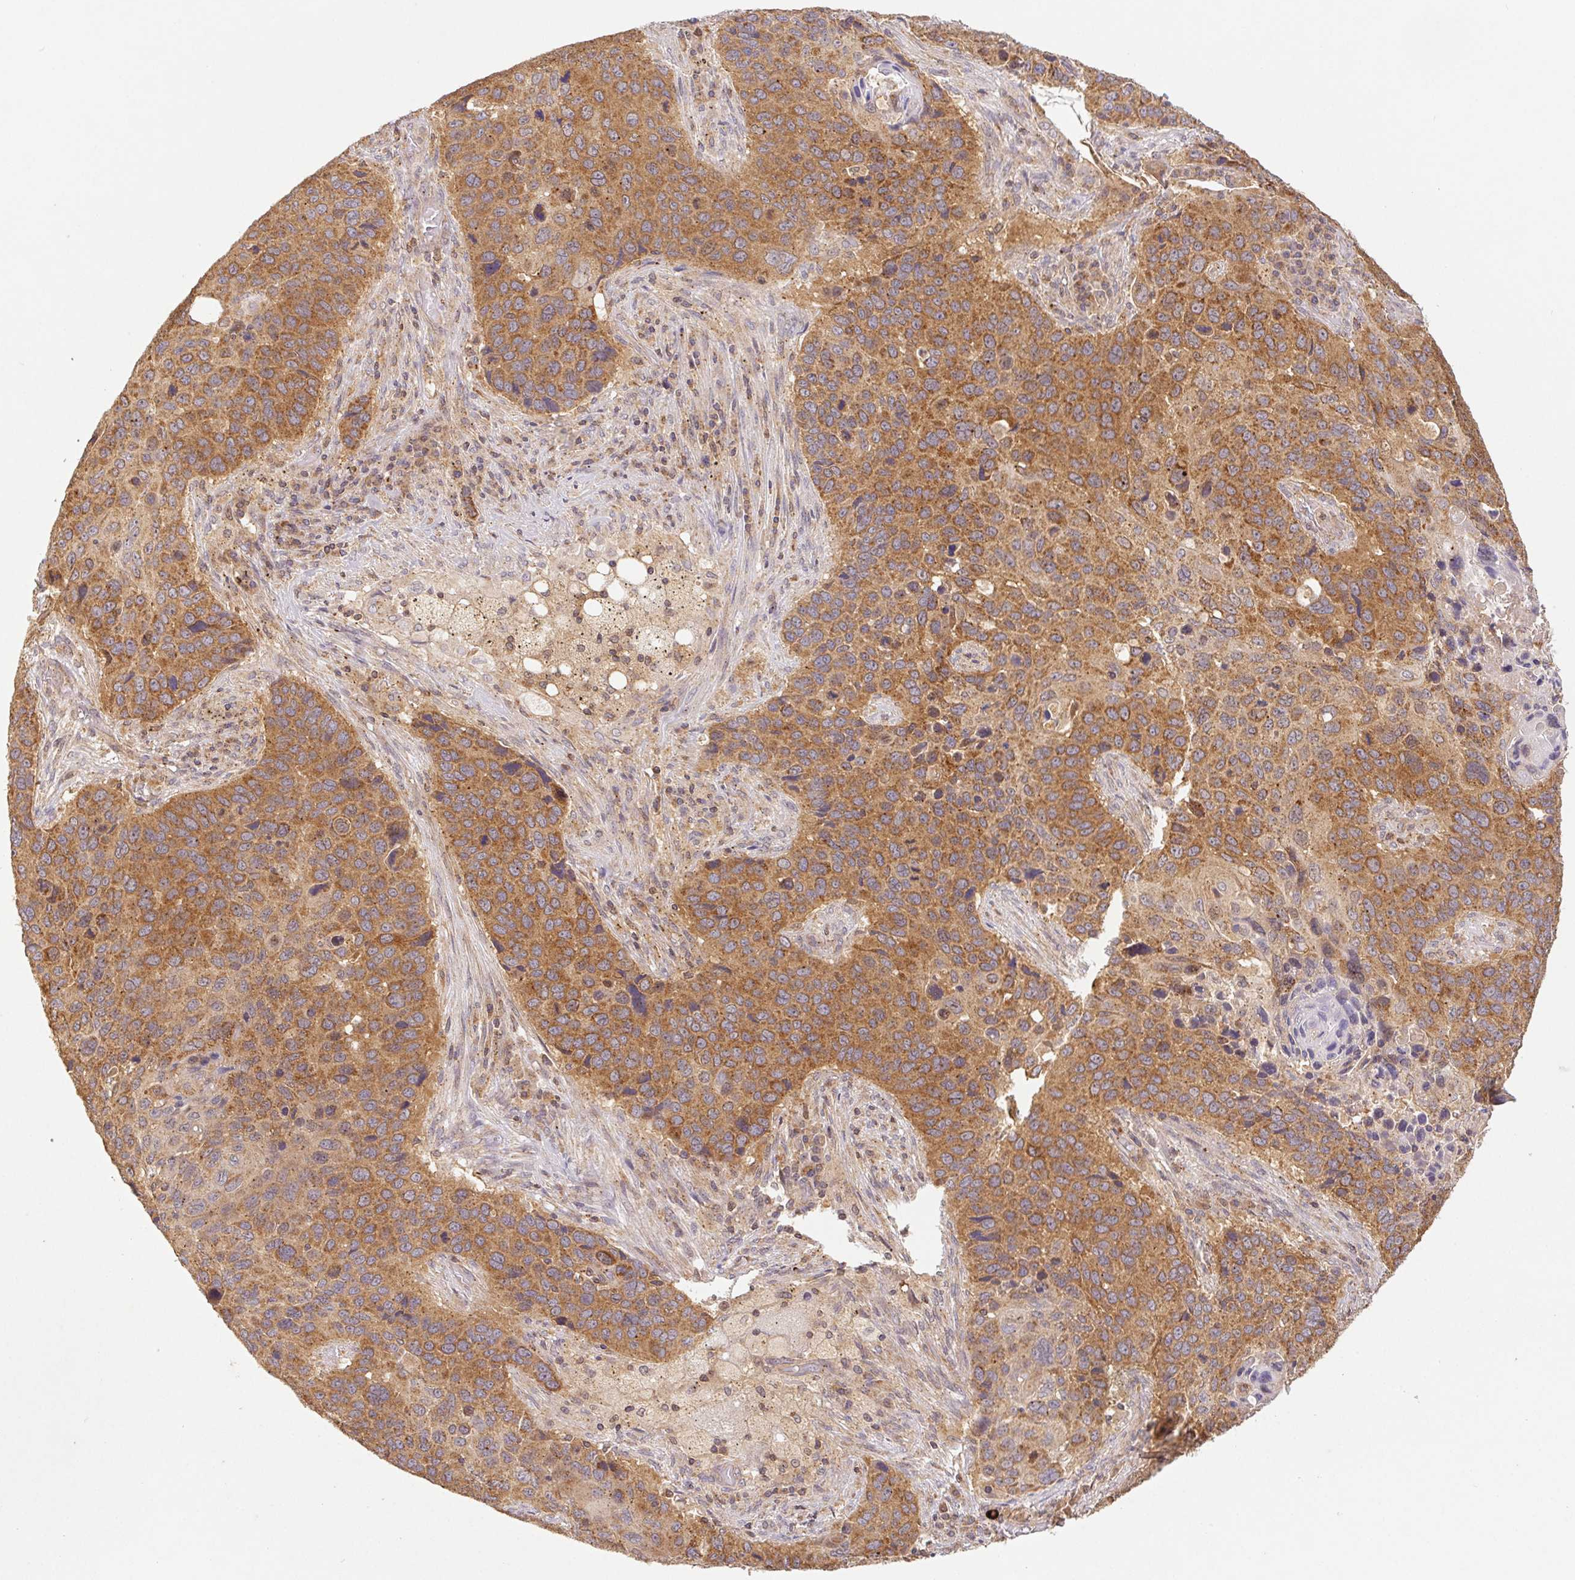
{"staining": {"intensity": "moderate", "quantity": ">75%", "location": "cytoplasmic/membranous"}, "tissue": "lung cancer", "cell_type": "Tumor cells", "image_type": "cancer", "snomed": [{"axis": "morphology", "description": "Squamous cell carcinoma, NOS"}, {"axis": "topography", "description": "Lung"}], "caption": "Squamous cell carcinoma (lung) stained for a protein displays moderate cytoplasmic/membranous positivity in tumor cells.", "gene": "MTHFD1", "patient": {"sex": "male", "age": 68}}